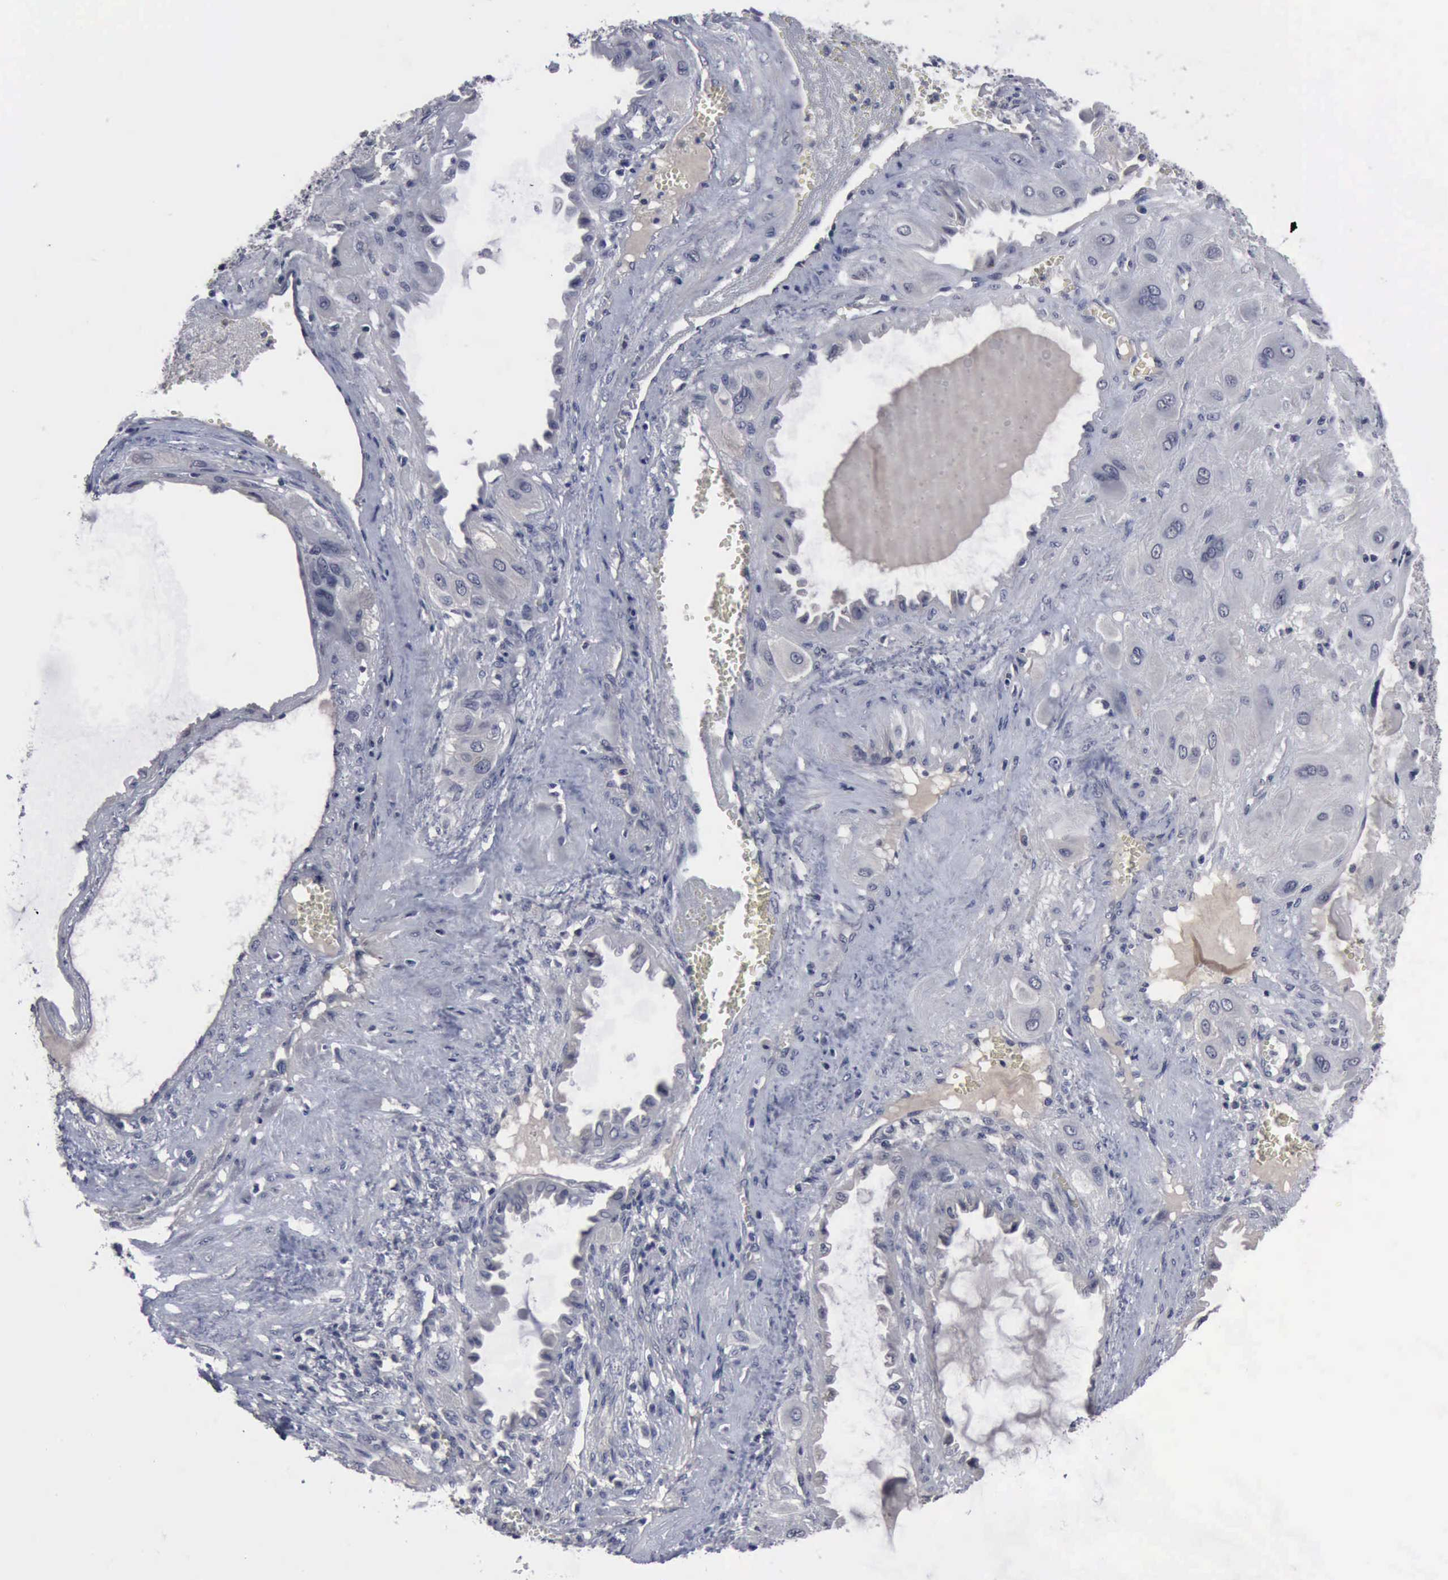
{"staining": {"intensity": "negative", "quantity": "none", "location": "none"}, "tissue": "cervical cancer", "cell_type": "Tumor cells", "image_type": "cancer", "snomed": [{"axis": "morphology", "description": "Squamous cell carcinoma, NOS"}, {"axis": "topography", "description": "Cervix"}], "caption": "This is an immunohistochemistry (IHC) micrograph of cervical cancer (squamous cell carcinoma). There is no positivity in tumor cells.", "gene": "MYO18B", "patient": {"sex": "female", "age": 34}}